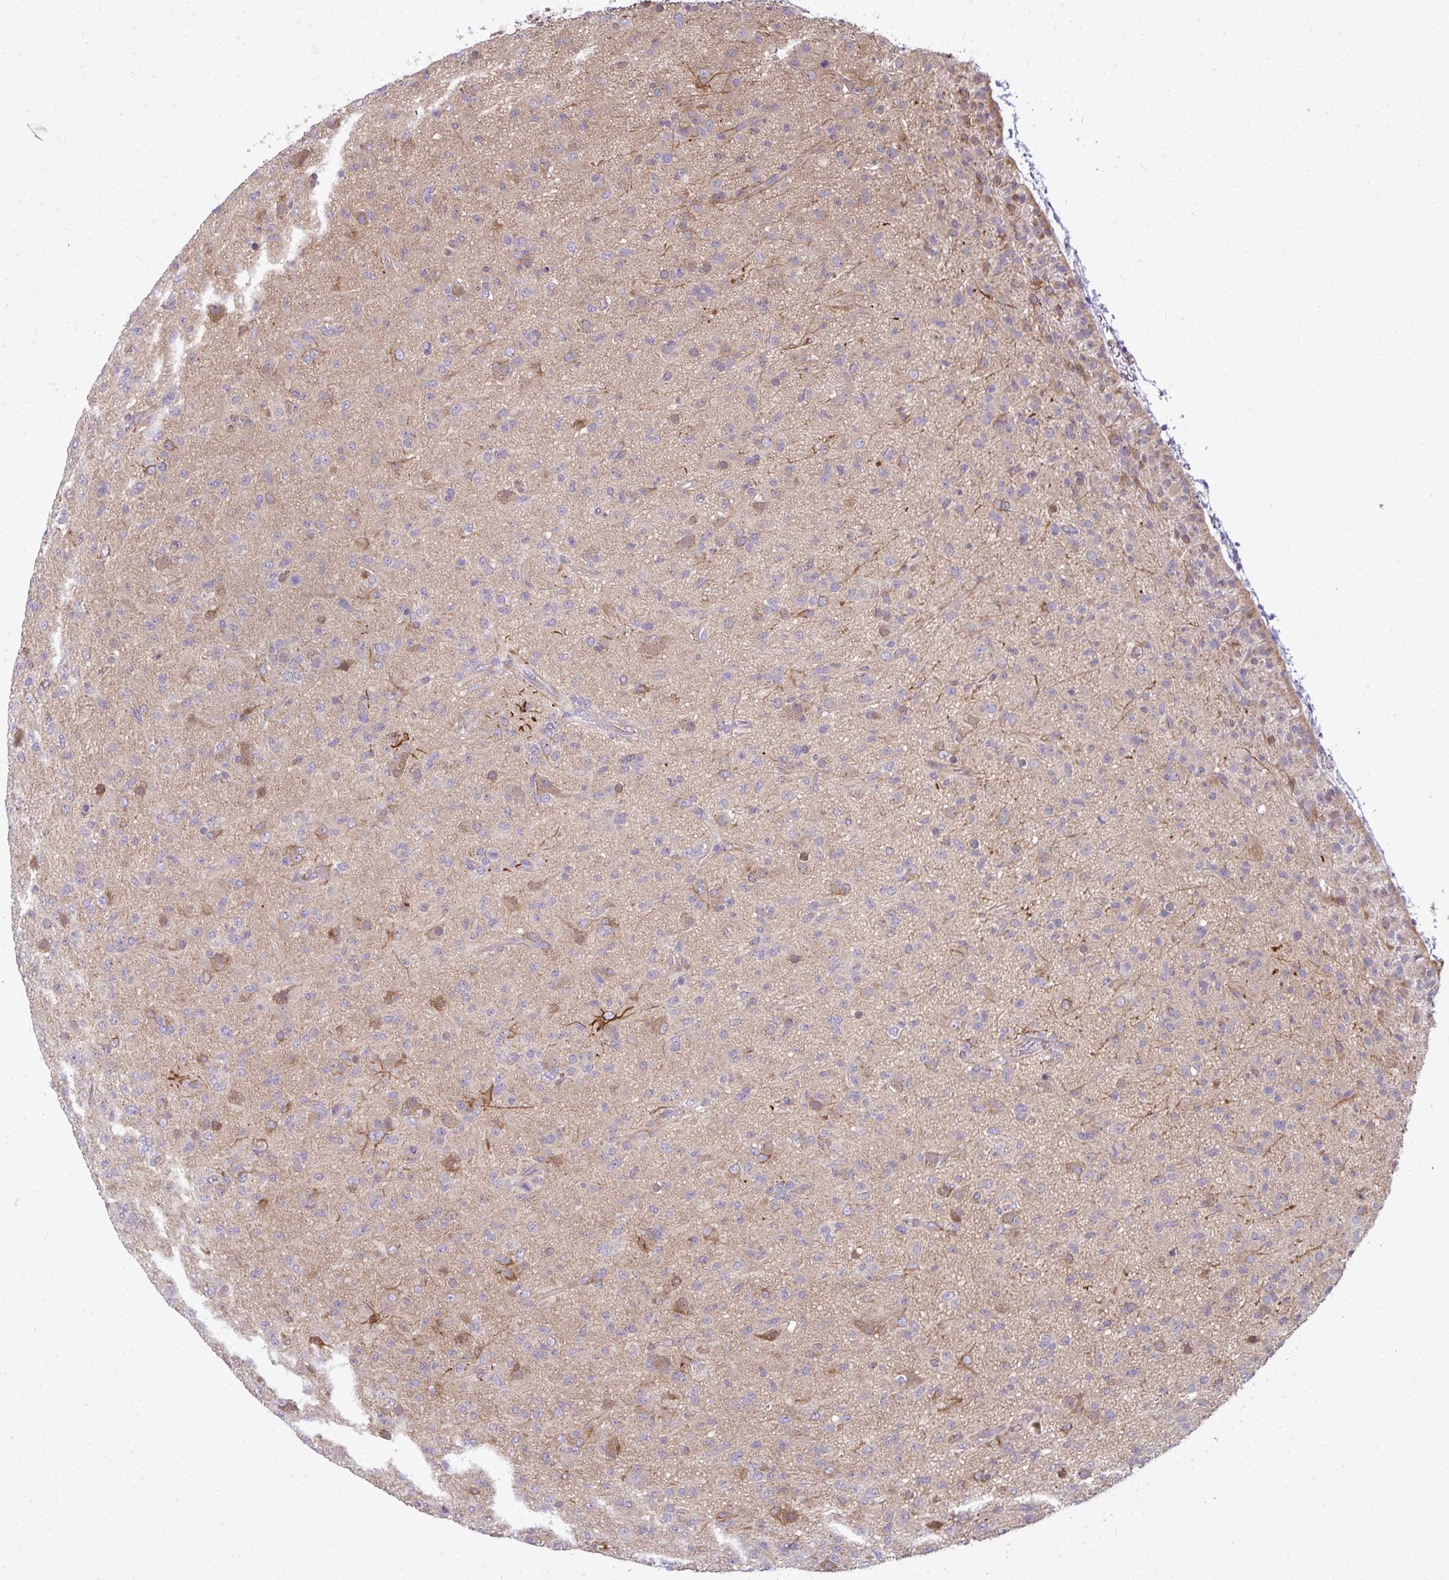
{"staining": {"intensity": "weak", "quantity": "<25%", "location": "cytoplasmic/membranous"}, "tissue": "glioma", "cell_type": "Tumor cells", "image_type": "cancer", "snomed": [{"axis": "morphology", "description": "Glioma, malignant, Low grade"}, {"axis": "topography", "description": "Brain"}], "caption": "Immunohistochemistry of human glioma reveals no expression in tumor cells.", "gene": "SLC30A6", "patient": {"sex": "male", "age": 65}}